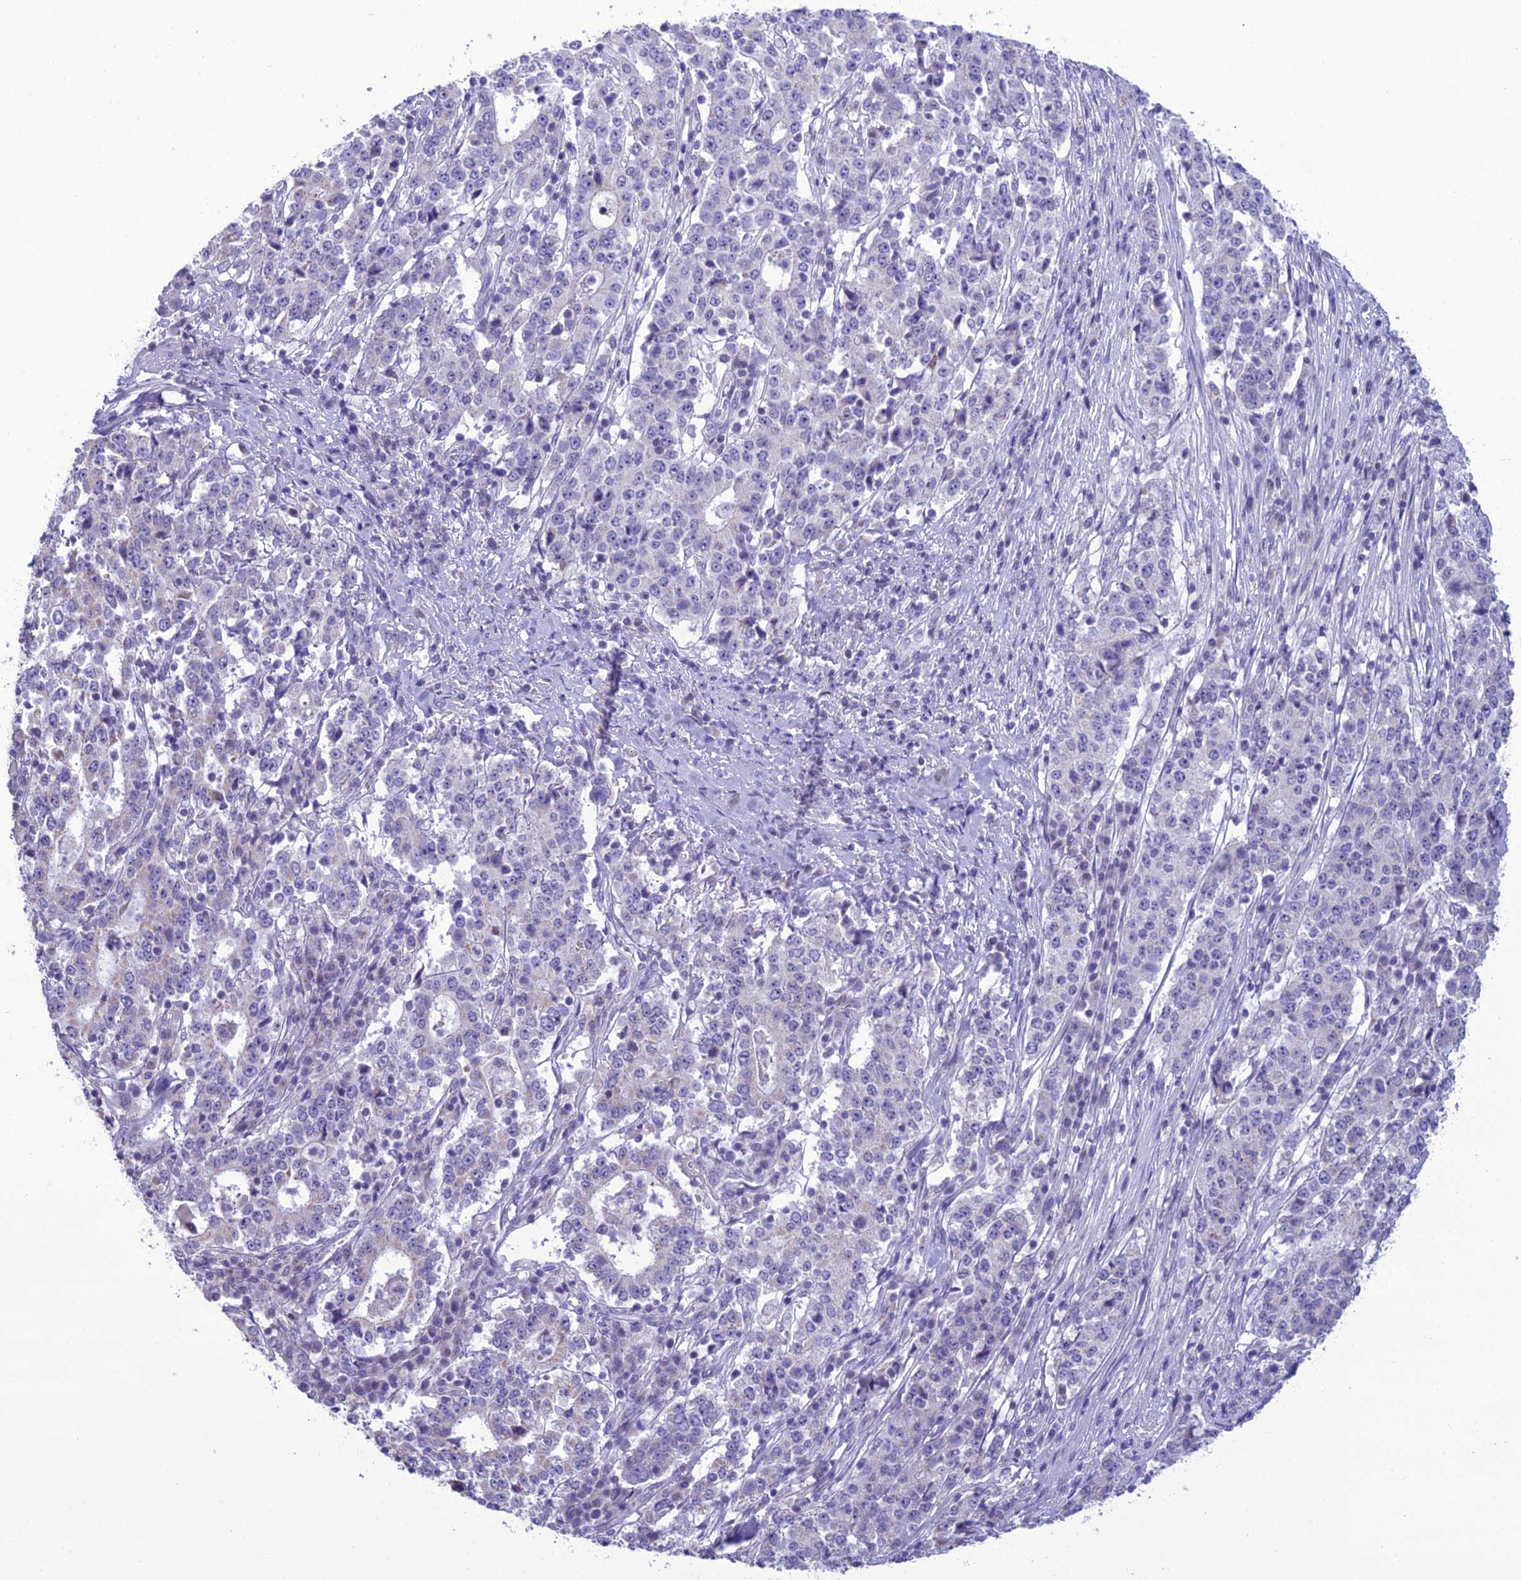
{"staining": {"intensity": "negative", "quantity": "none", "location": "none"}, "tissue": "stomach cancer", "cell_type": "Tumor cells", "image_type": "cancer", "snomed": [{"axis": "morphology", "description": "Adenocarcinoma, NOS"}, {"axis": "topography", "description": "Stomach"}], "caption": "Stomach cancer was stained to show a protein in brown. There is no significant staining in tumor cells.", "gene": "B9D2", "patient": {"sex": "male", "age": 59}}